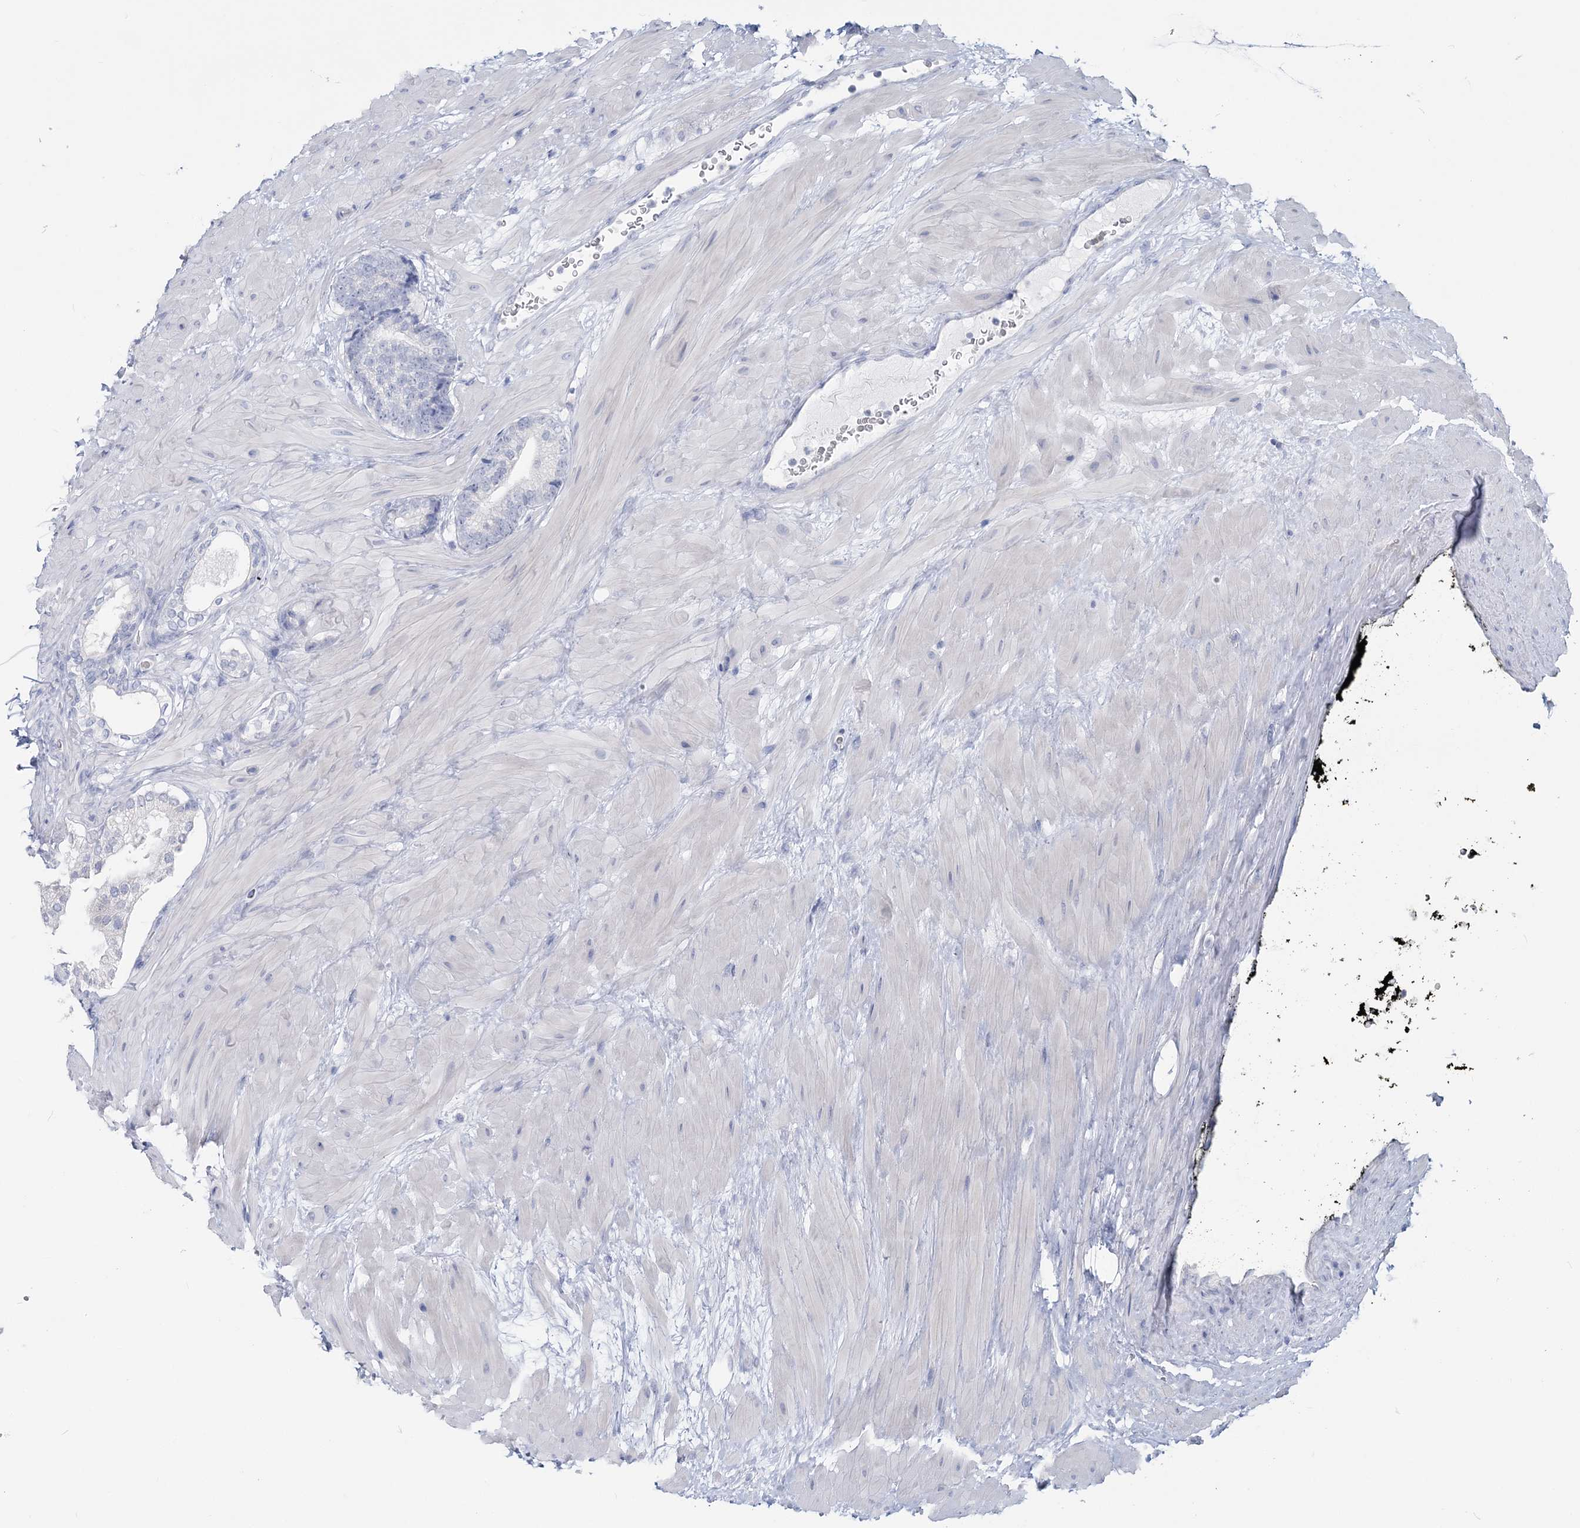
{"staining": {"intensity": "negative", "quantity": "none", "location": "none"}, "tissue": "prostate cancer", "cell_type": "Tumor cells", "image_type": "cancer", "snomed": [{"axis": "morphology", "description": "Adenocarcinoma, High grade"}, {"axis": "topography", "description": "Prostate"}], "caption": "A micrograph of human prostate cancer (high-grade adenocarcinoma) is negative for staining in tumor cells. (DAB (3,3'-diaminobenzidine) IHC with hematoxylin counter stain).", "gene": "CYP3A4", "patient": {"sex": "male", "age": 61}}